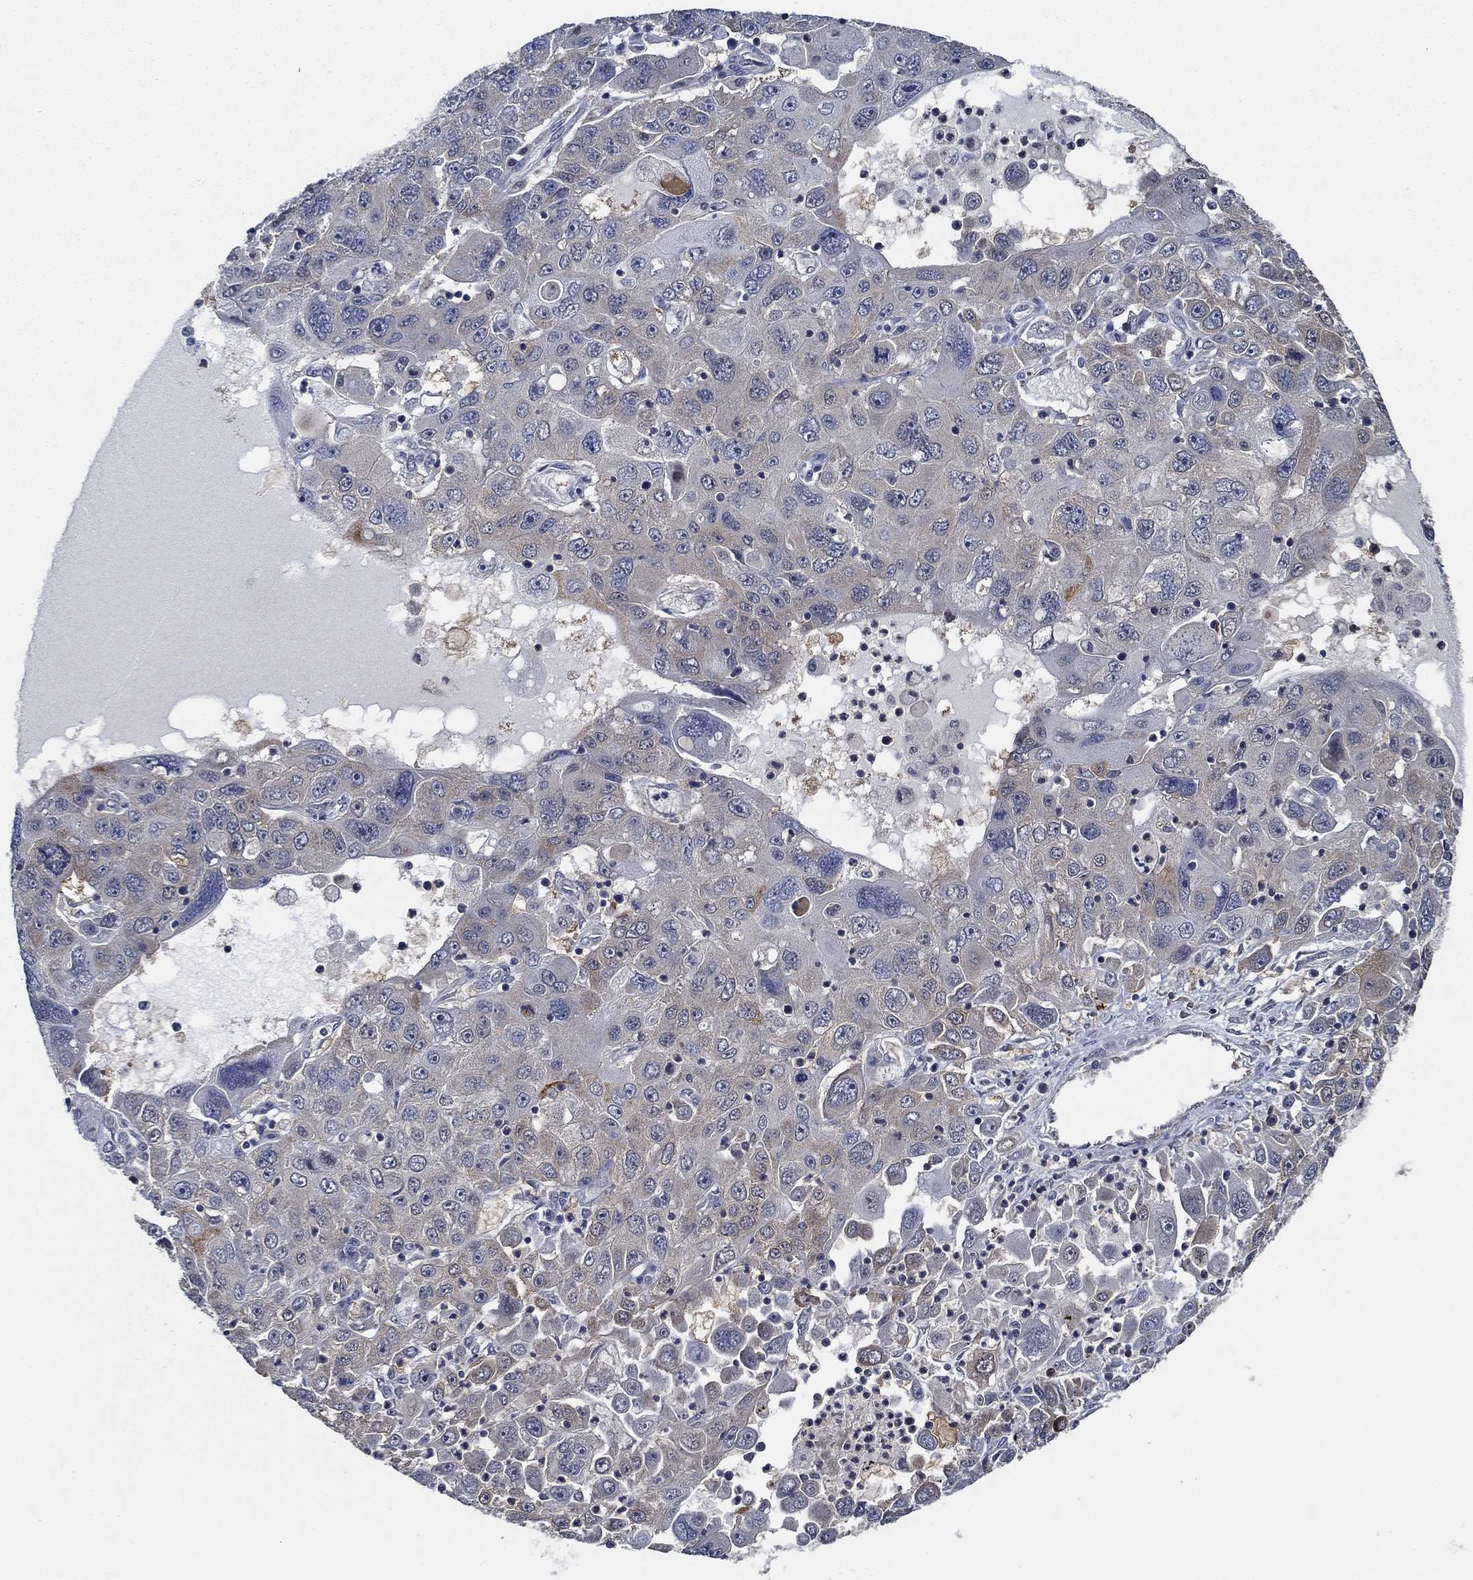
{"staining": {"intensity": "weak", "quantity": "25%-75%", "location": "cytoplasmic/membranous"}, "tissue": "stomach cancer", "cell_type": "Tumor cells", "image_type": "cancer", "snomed": [{"axis": "morphology", "description": "Adenocarcinoma, NOS"}, {"axis": "topography", "description": "Stomach"}], "caption": "DAB (3,3'-diaminobenzidine) immunohistochemical staining of human adenocarcinoma (stomach) reveals weak cytoplasmic/membranous protein staining in about 25%-75% of tumor cells.", "gene": "DACT1", "patient": {"sex": "male", "age": 56}}